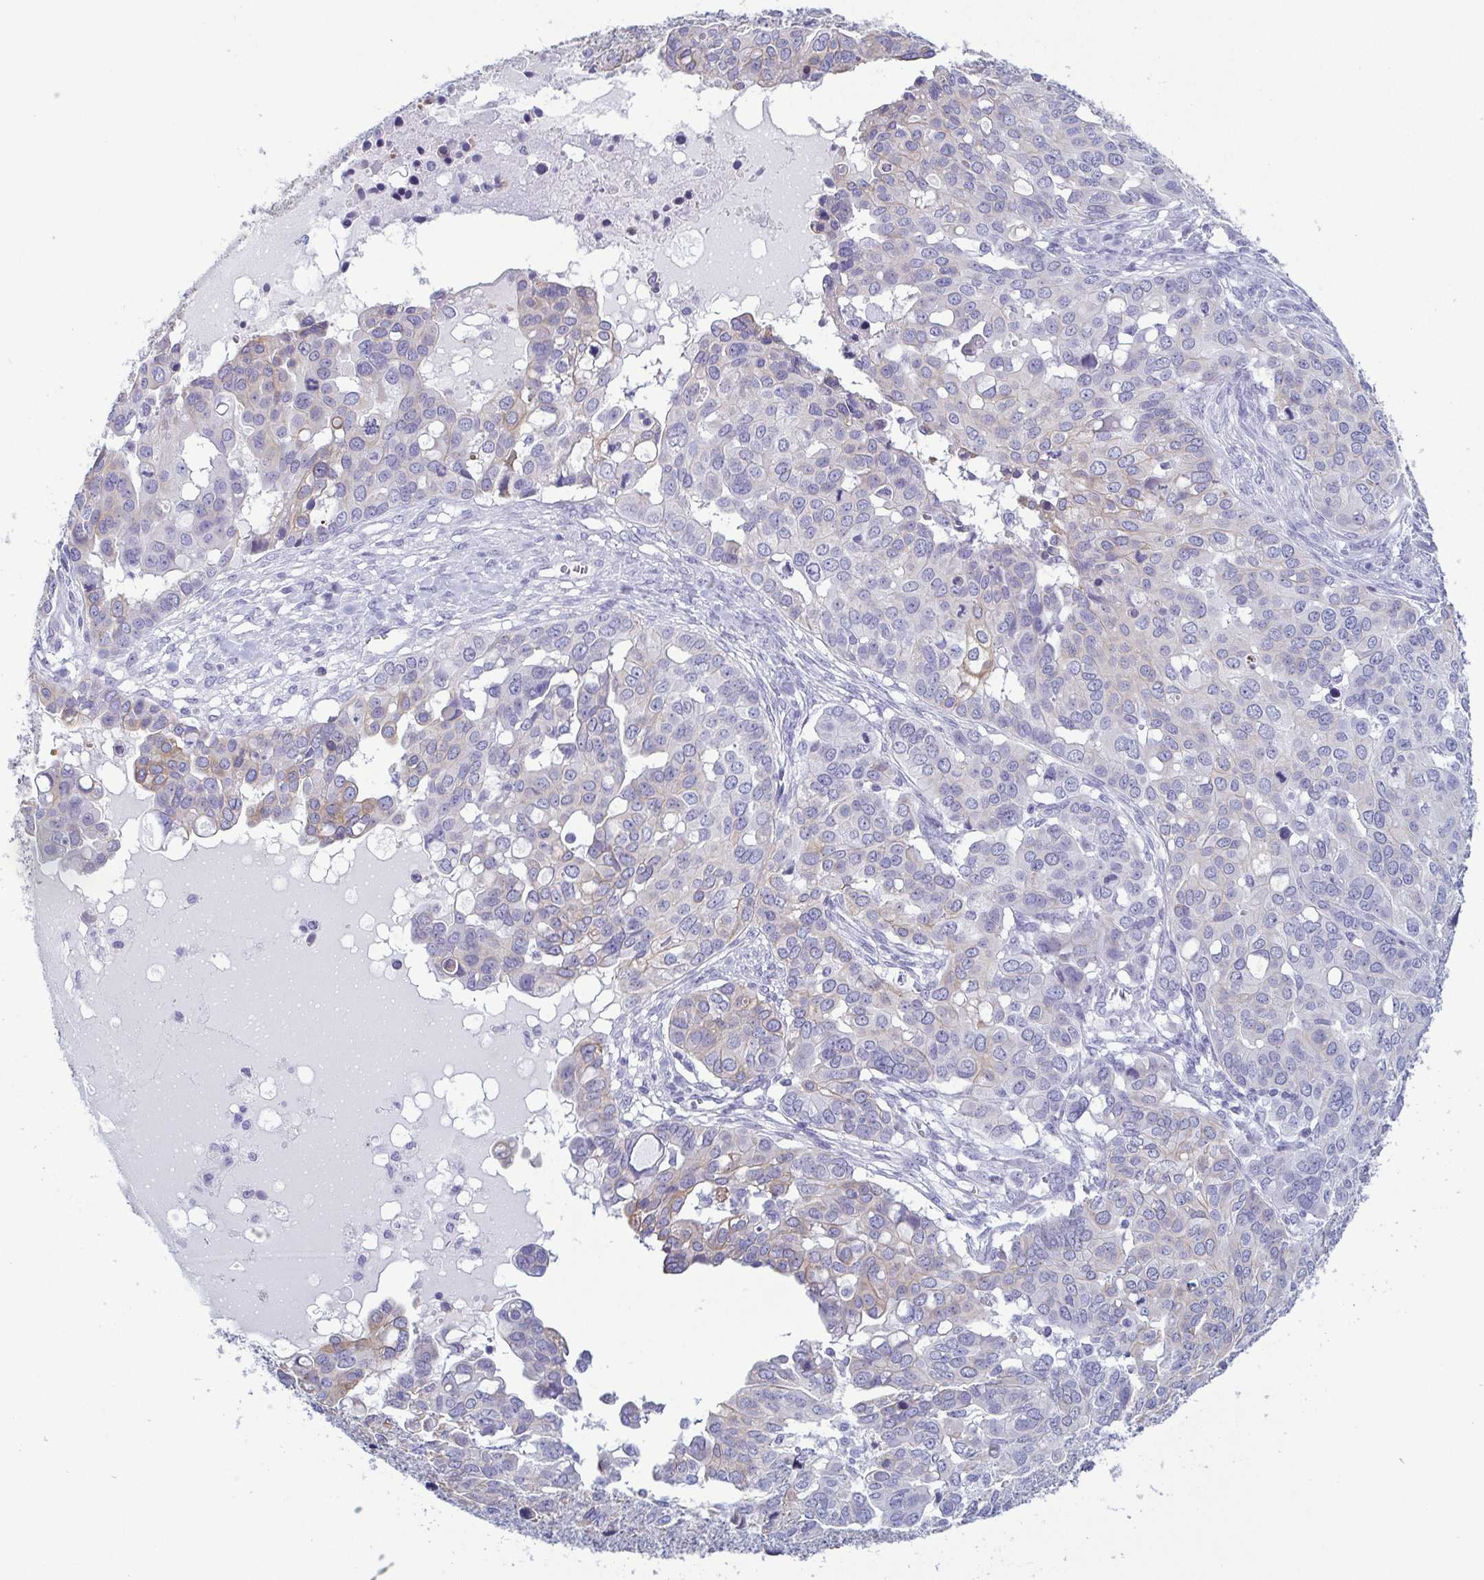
{"staining": {"intensity": "weak", "quantity": "<25%", "location": "cytoplasmic/membranous"}, "tissue": "ovarian cancer", "cell_type": "Tumor cells", "image_type": "cancer", "snomed": [{"axis": "morphology", "description": "Carcinoma, endometroid"}, {"axis": "topography", "description": "Ovary"}], "caption": "A high-resolution micrograph shows immunohistochemistry staining of ovarian endometroid carcinoma, which demonstrates no significant staining in tumor cells.", "gene": "KRT10", "patient": {"sex": "female", "age": 78}}